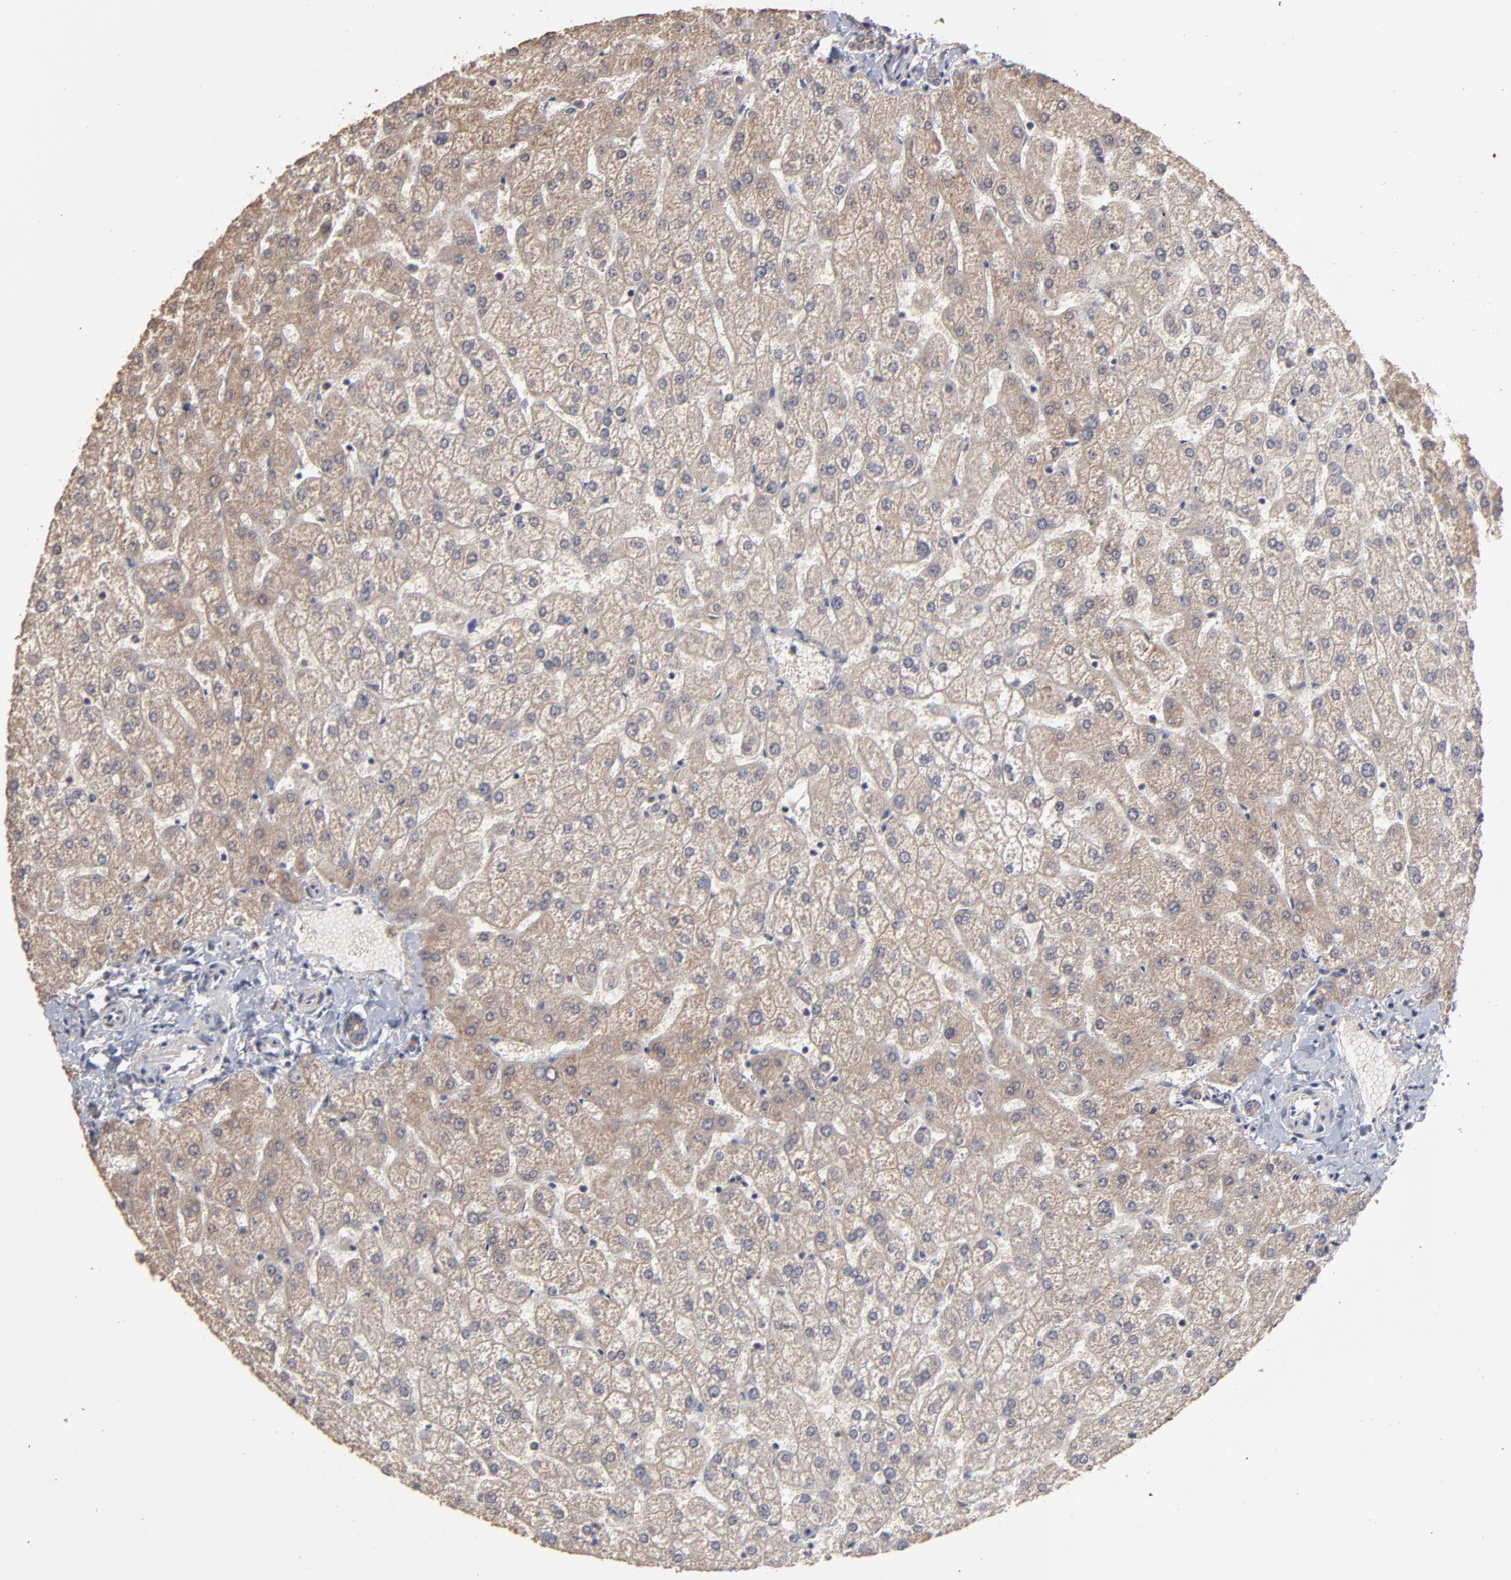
{"staining": {"intensity": "negative", "quantity": "none", "location": "none"}, "tissue": "liver", "cell_type": "Cholangiocytes", "image_type": "normal", "snomed": [{"axis": "morphology", "description": "Normal tissue, NOS"}, {"axis": "topography", "description": "Liver"}], "caption": "Cholangiocytes are negative for brown protein staining in benign liver.", "gene": "TANGO2", "patient": {"sex": "female", "age": 32}}